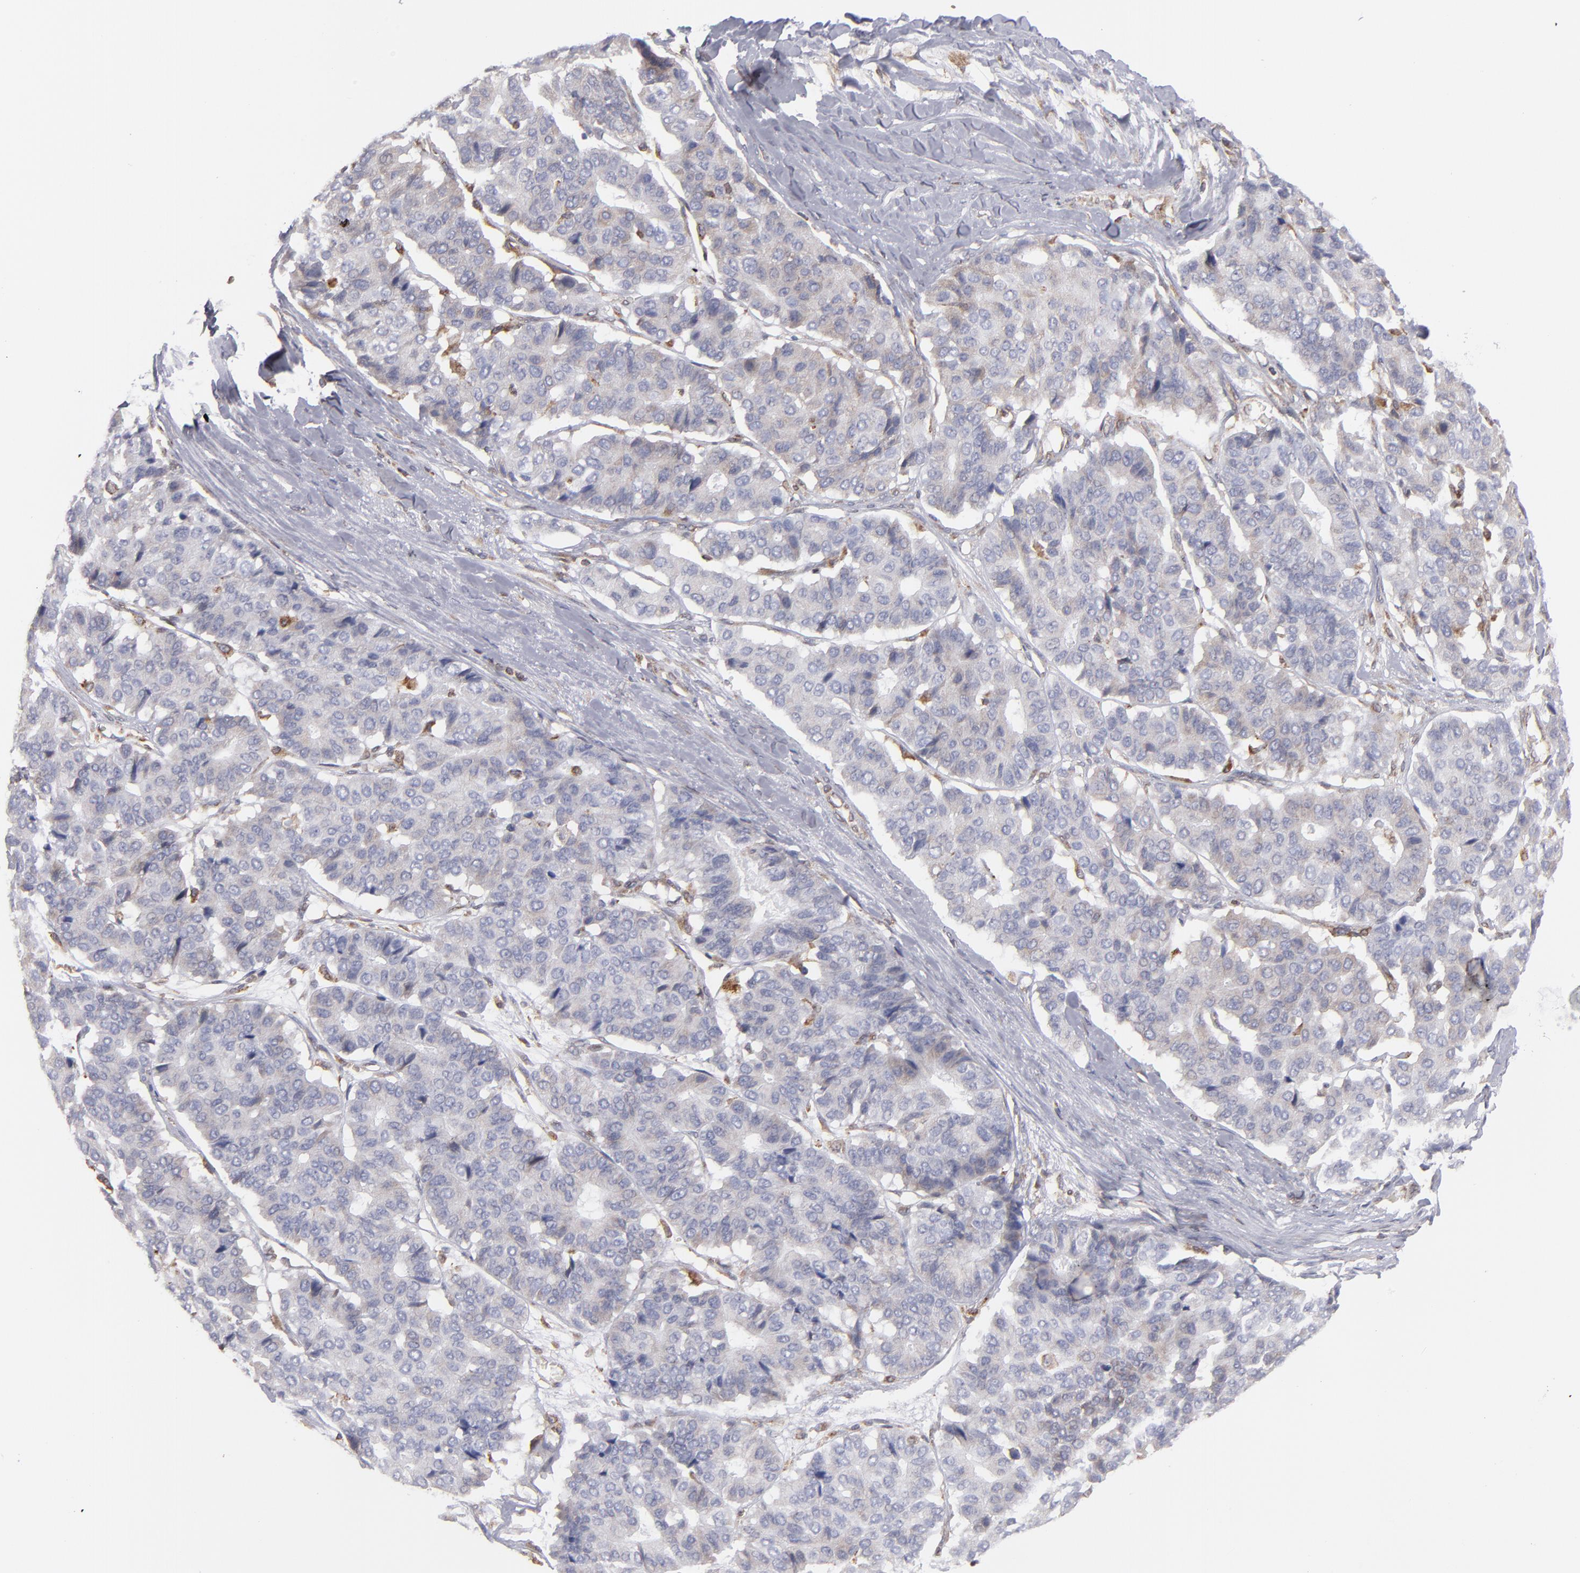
{"staining": {"intensity": "weak", "quantity": "25%-75%", "location": "cytoplasmic/membranous"}, "tissue": "pancreatic cancer", "cell_type": "Tumor cells", "image_type": "cancer", "snomed": [{"axis": "morphology", "description": "Adenocarcinoma, NOS"}, {"axis": "topography", "description": "Pancreas"}], "caption": "This image demonstrates IHC staining of pancreatic cancer (adenocarcinoma), with low weak cytoplasmic/membranous staining in approximately 25%-75% of tumor cells.", "gene": "TMX1", "patient": {"sex": "male", "age": 50}}